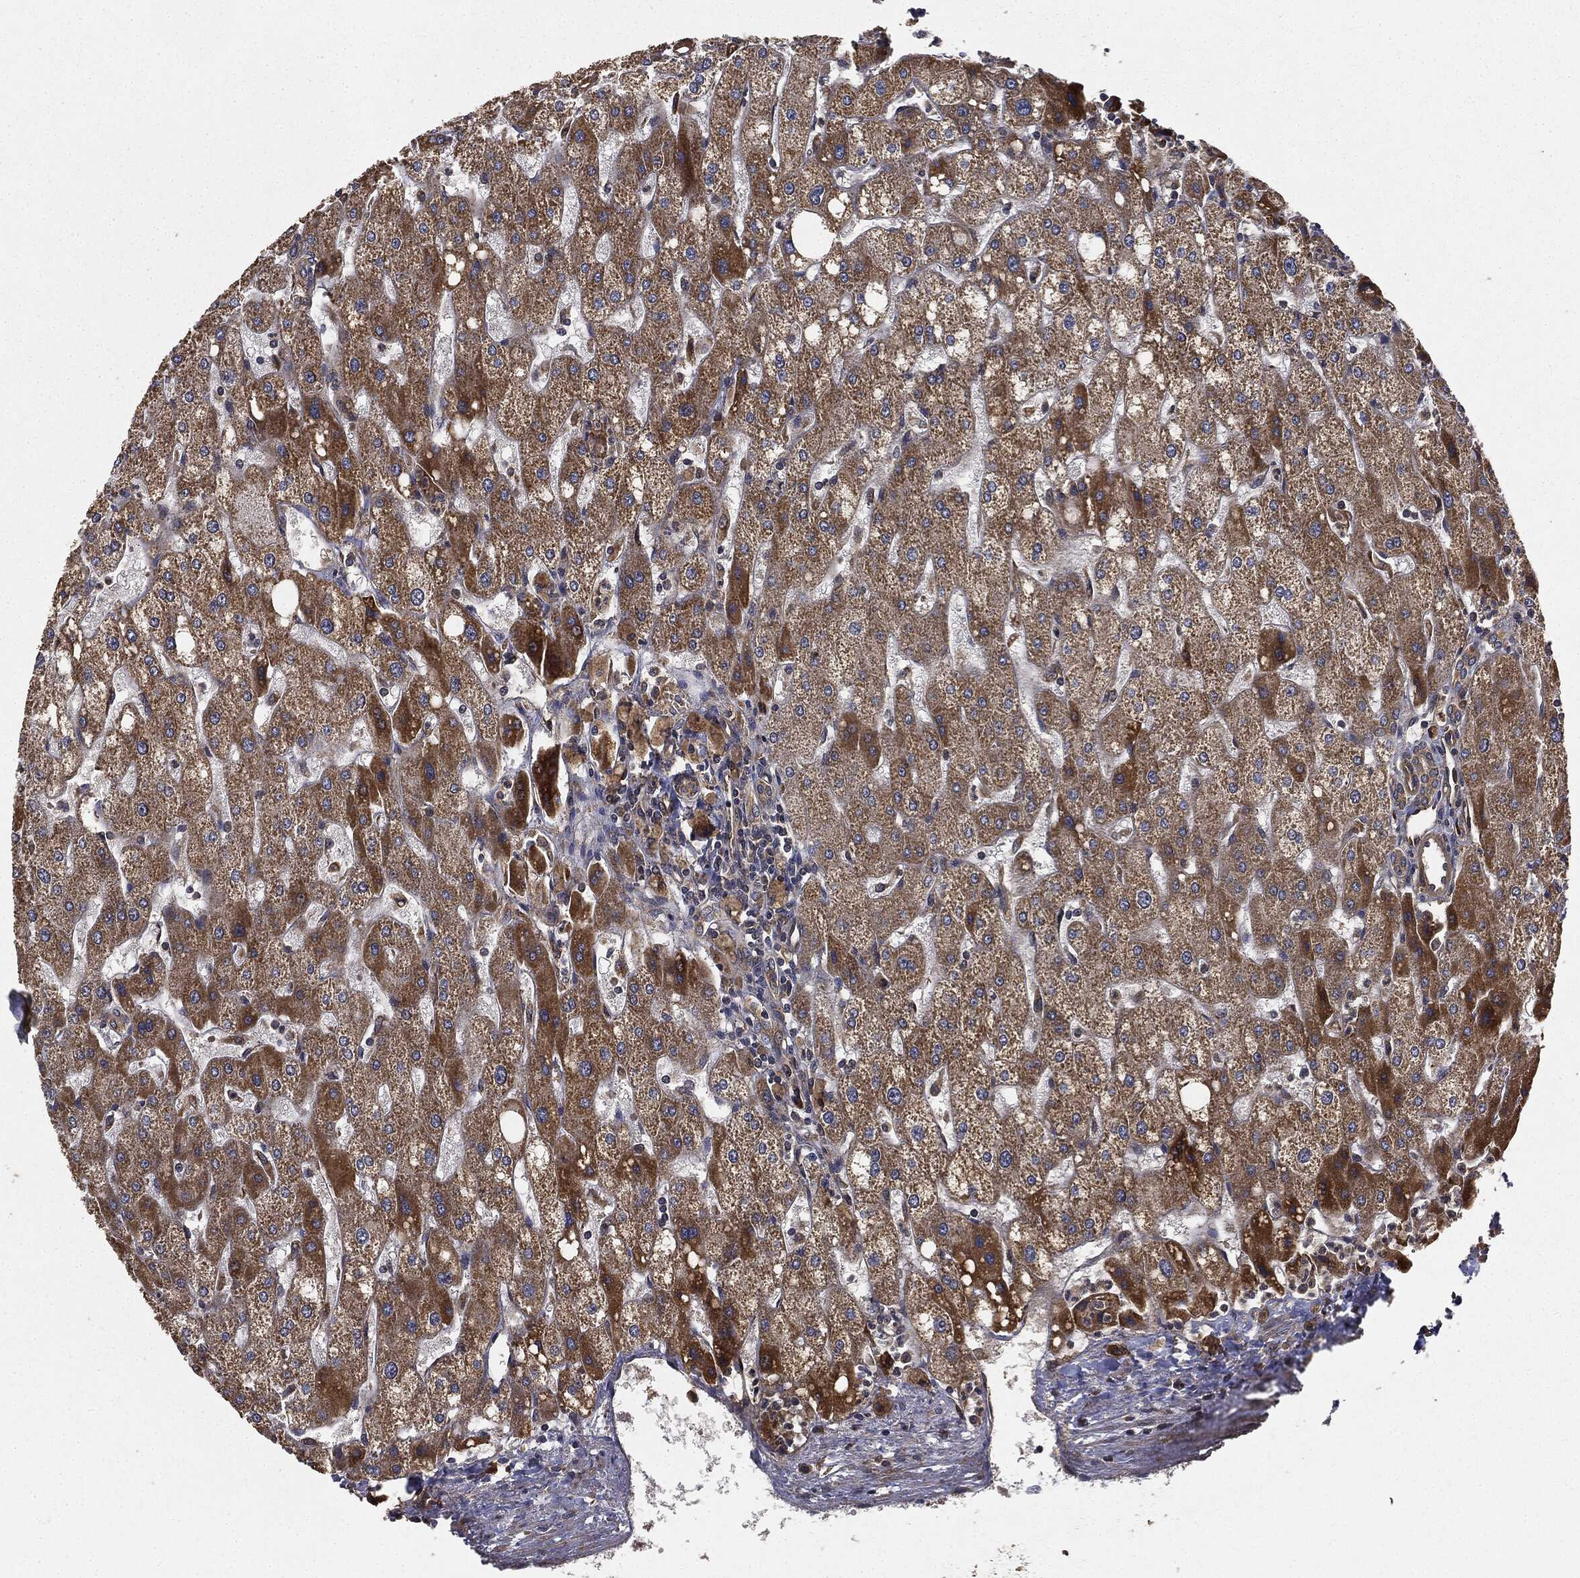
{"staining": {"intensity": "weak", "quantity": ">75%", "location": "cytoplasmic/membranous"}, "tissue": "liver", "cell_type": "Cholangiocytes", "image_type": "normal", "snomed": [{"axis": "morphology", "description": "Normal tissue, NOS"}, {"axis": "topography", "description": "Liver"}], "caption": "A brown stain highlights weak cytoplasmic/membranous staining of a protein in cholangiocytes of unremarkable liver.", "gene": "MIER2", "patient": {"sex": "male", "age": 67}}